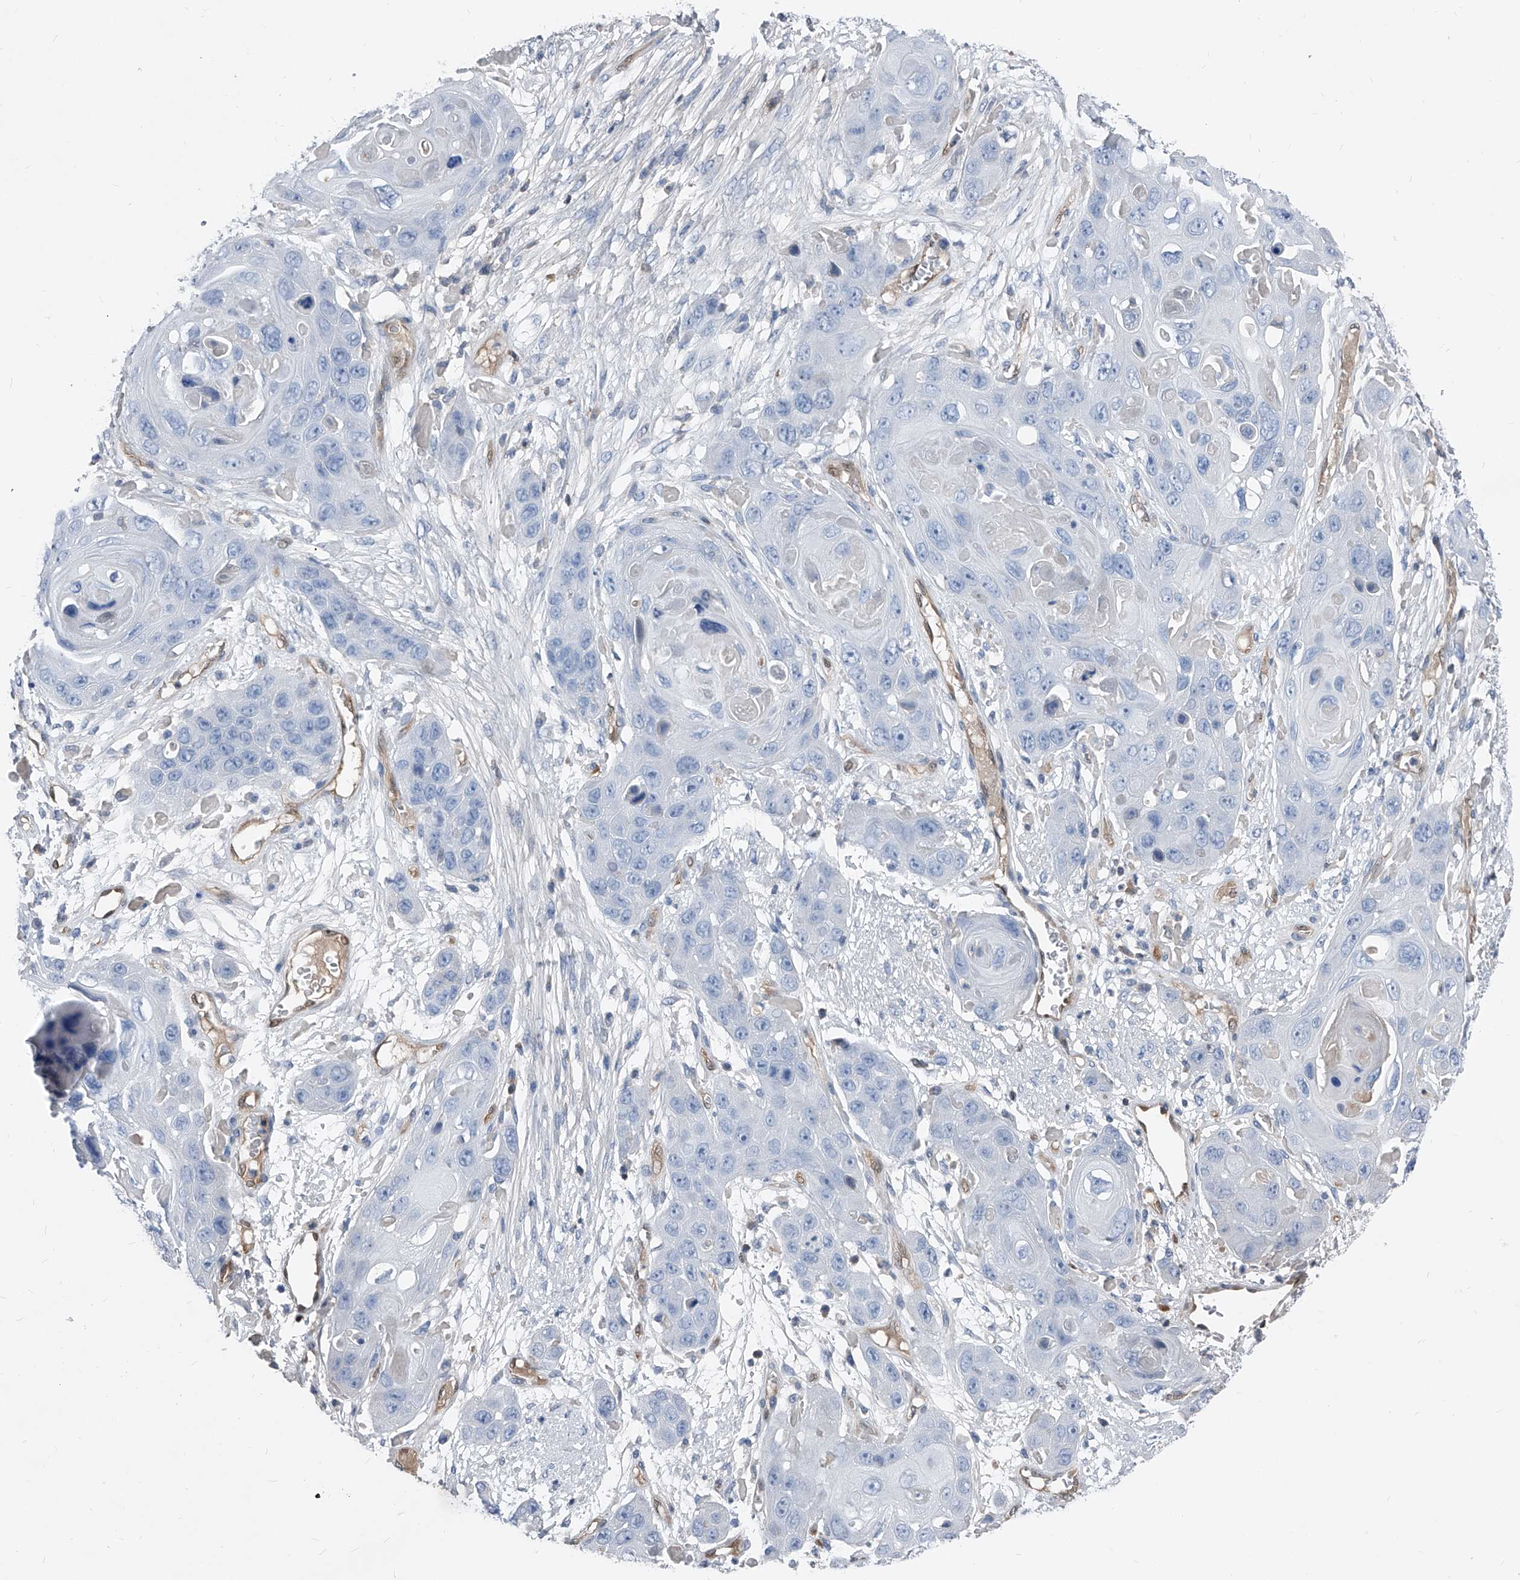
{"staining": {"intensity": "negative", "quantity": "none", "location": "none"}, "tissue": "skin cancer", "cell_type": "Tumor cells", "image_type": "cancer", "snomed": [{"axis": "morphology", "description": "Squamous cell carcinoma, NOS"}, {"axis": "topography", "description": "Skin"}], "caption": "Histopathology image shows no protein expression in tumor cells of skin cancer (squamous cell carcinoma) tissue. Nuclei are stained in blue.", "gene": "MAP2K6", "patient": {"sex": "male", "age": 55}}